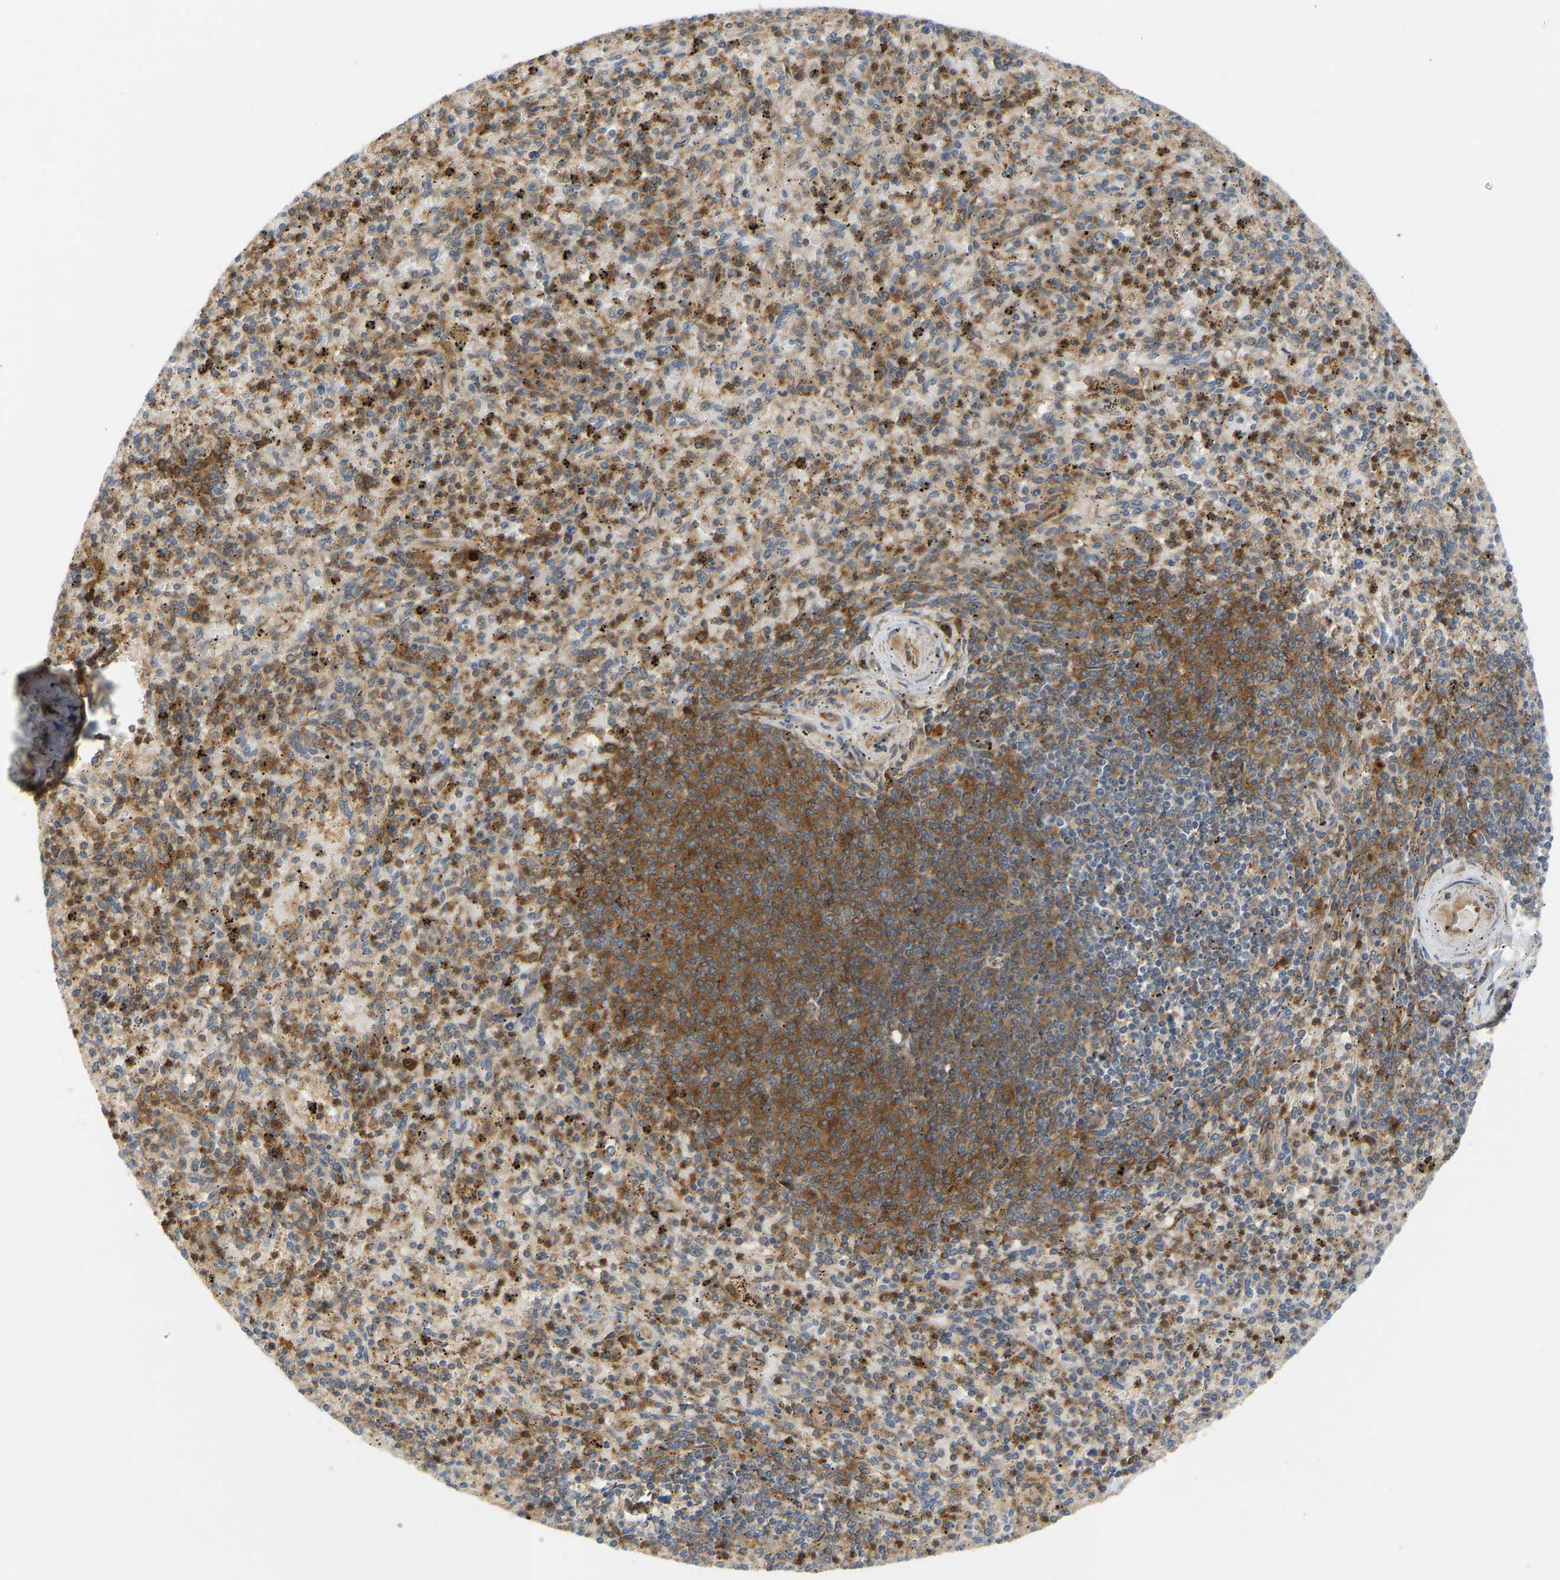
{"staining": {"intensity": "moderate", "quantity": ">75%", "location": "cytoplasmic/membranous"}, "tissue": "spleen", "cell_type": "Cells in red pulp", "image_type": "normal", "snomed": [{"axis": "morphology", "description": "Normal tissue, NOS"}, {"axis": "topography", "description": "Spleen"}], "caption": "Spleen stained for a protein (brown) displays moderate cytoplasmic/membranous positive staining in approximately >75% of cells in red pulp.", "gene": "PLCG2", "patient": {"sex": "male", "age": 72}}